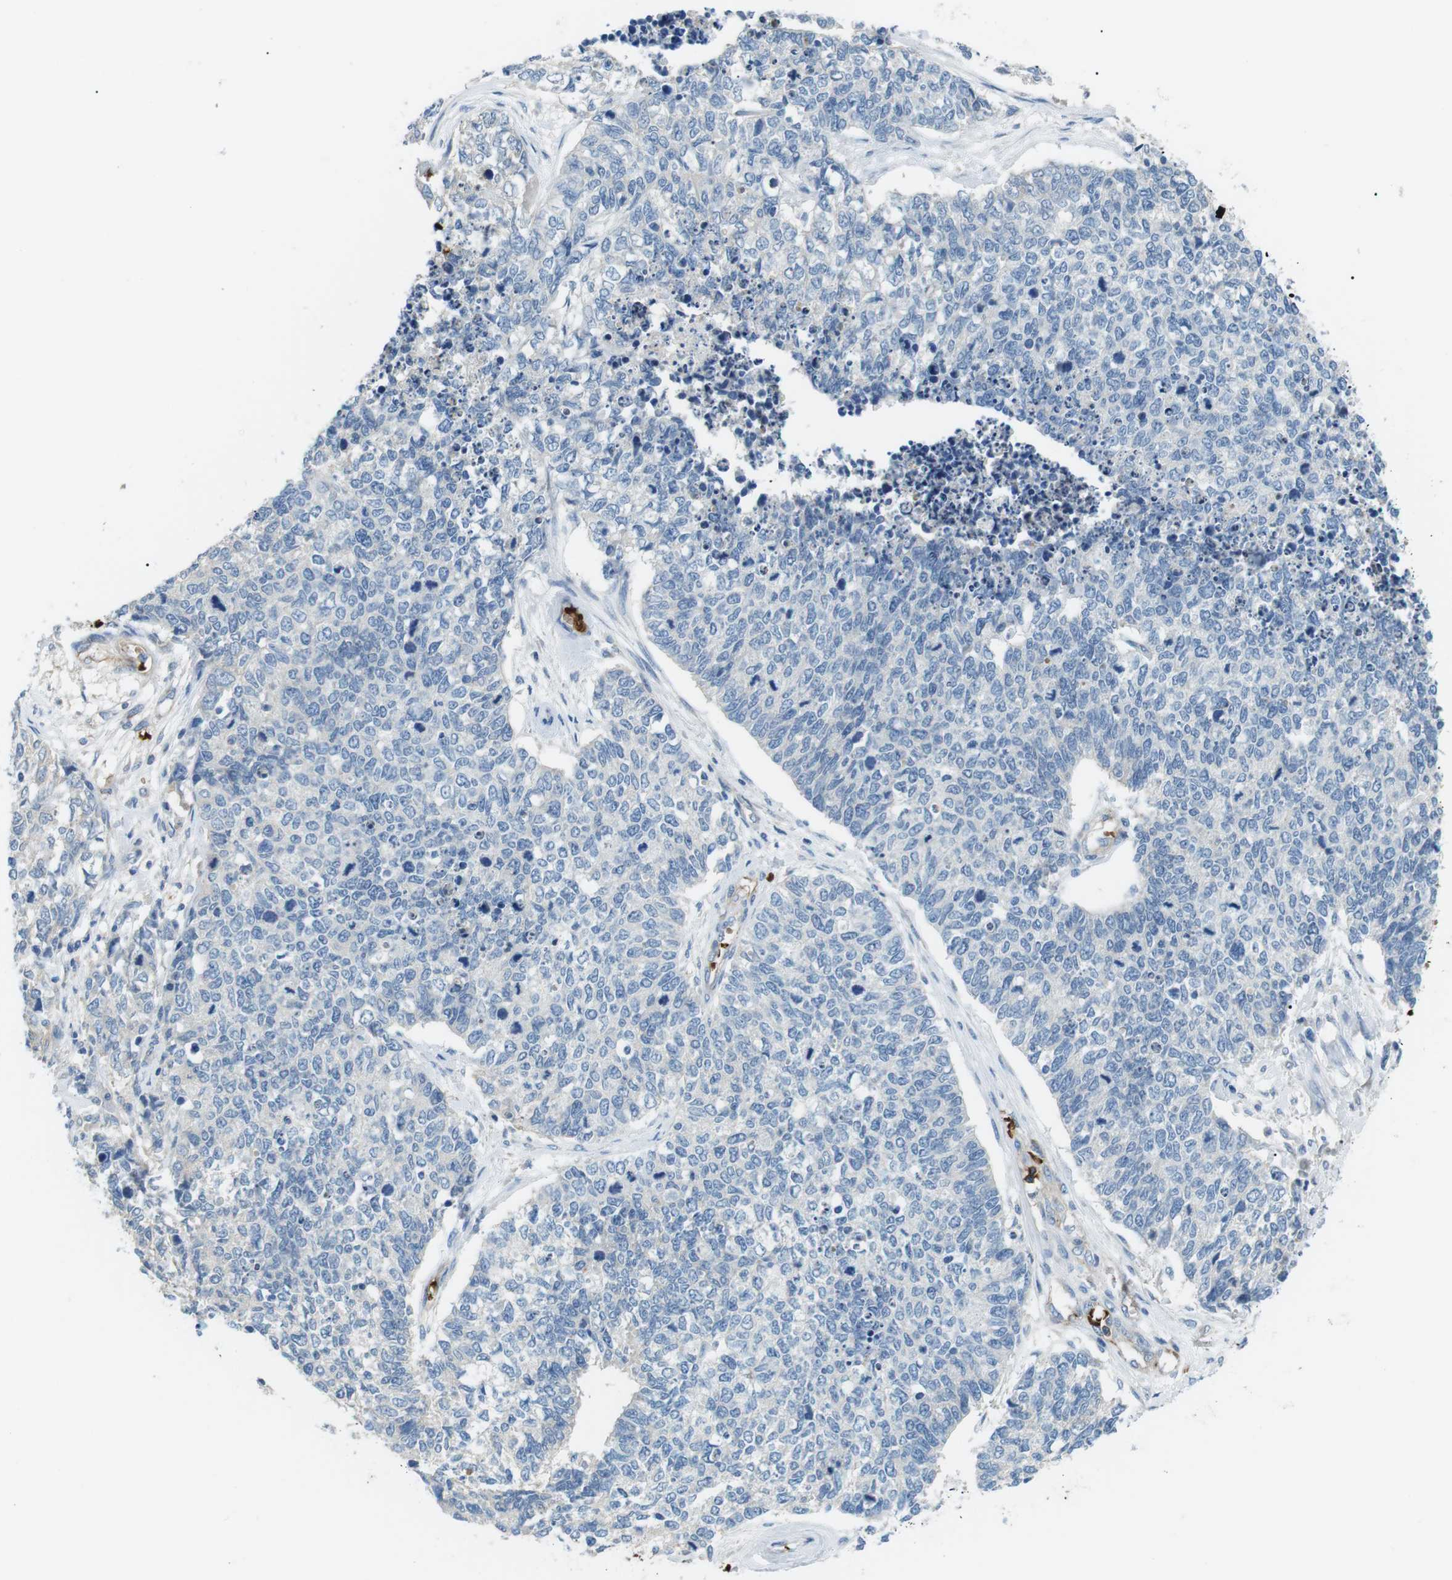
{"staining": {"intensity": "negative", "quantity": "none", "location": "none"}, "tissue": "cervical cancer", "cell_type": "Tumor cells", "image_type": "cancer", "snomed": [{"axis": "morphology", "description": "Squamous cell carcinoma, NOS"}, {"axis": "topography", "description": "Cervix"}], "caption": "IHC photomicrograph of human cervical squamous cell carcinoma stained for a protein (brown), which exhibits no staining in tumor cells. Nuclei are stained in blue.", "gene": "ADCY10", "patient": {"sex": "female", "age": 63}}